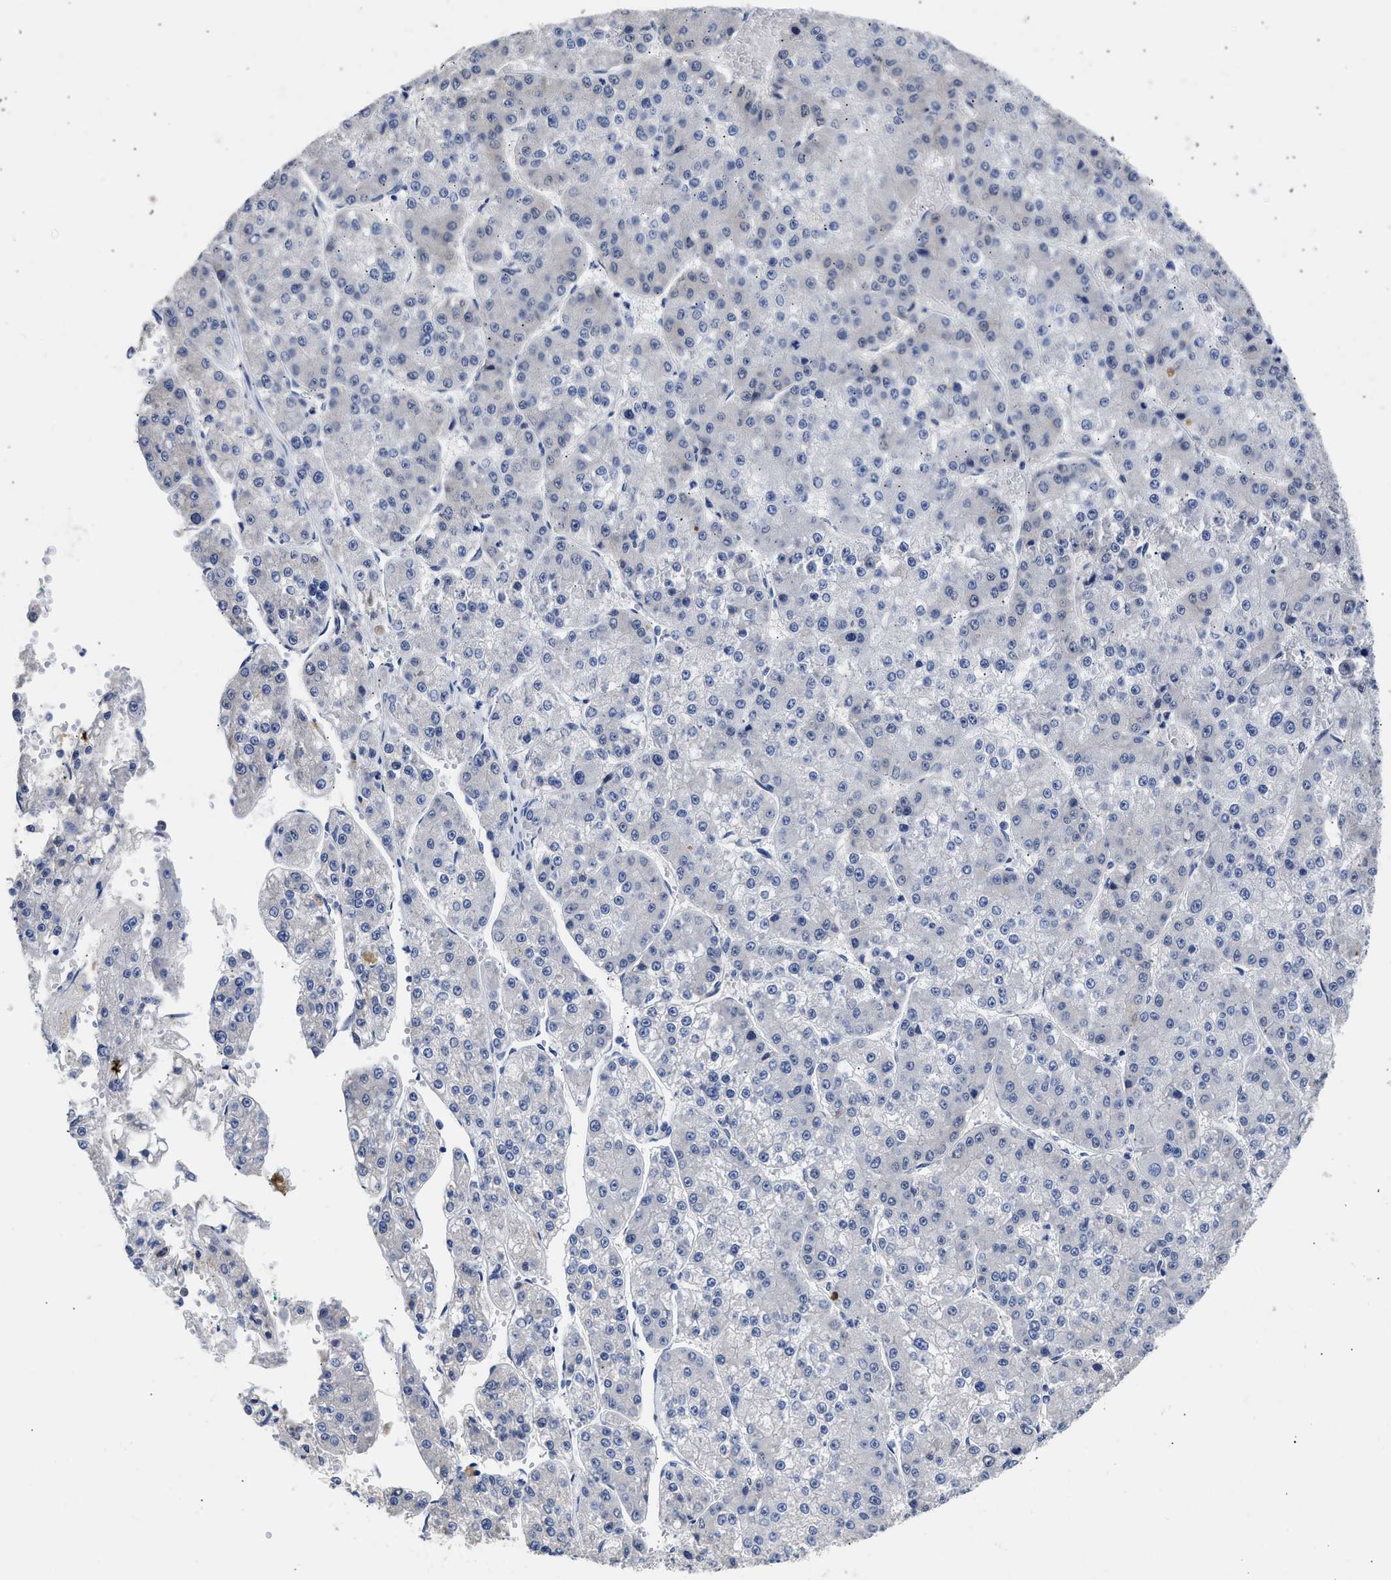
{"staining": {"intensity": "negative", "quantity": "none", "location": "none"}, "tissue": "liver cancer", "cell_type": "Tumor cells", "image_type": "cancer", "snomed": [{"axis": "morphology", "description": "Carcinoma, Hepatocellular, NOS"}, {"axis": "topography", "description": "Liver"}], "caption": "There is no significant expression in tumor cells of liver hepatocellular carcinoma.", "gene": "XPO5", "patient": {"sex": "female", "age": 73}}